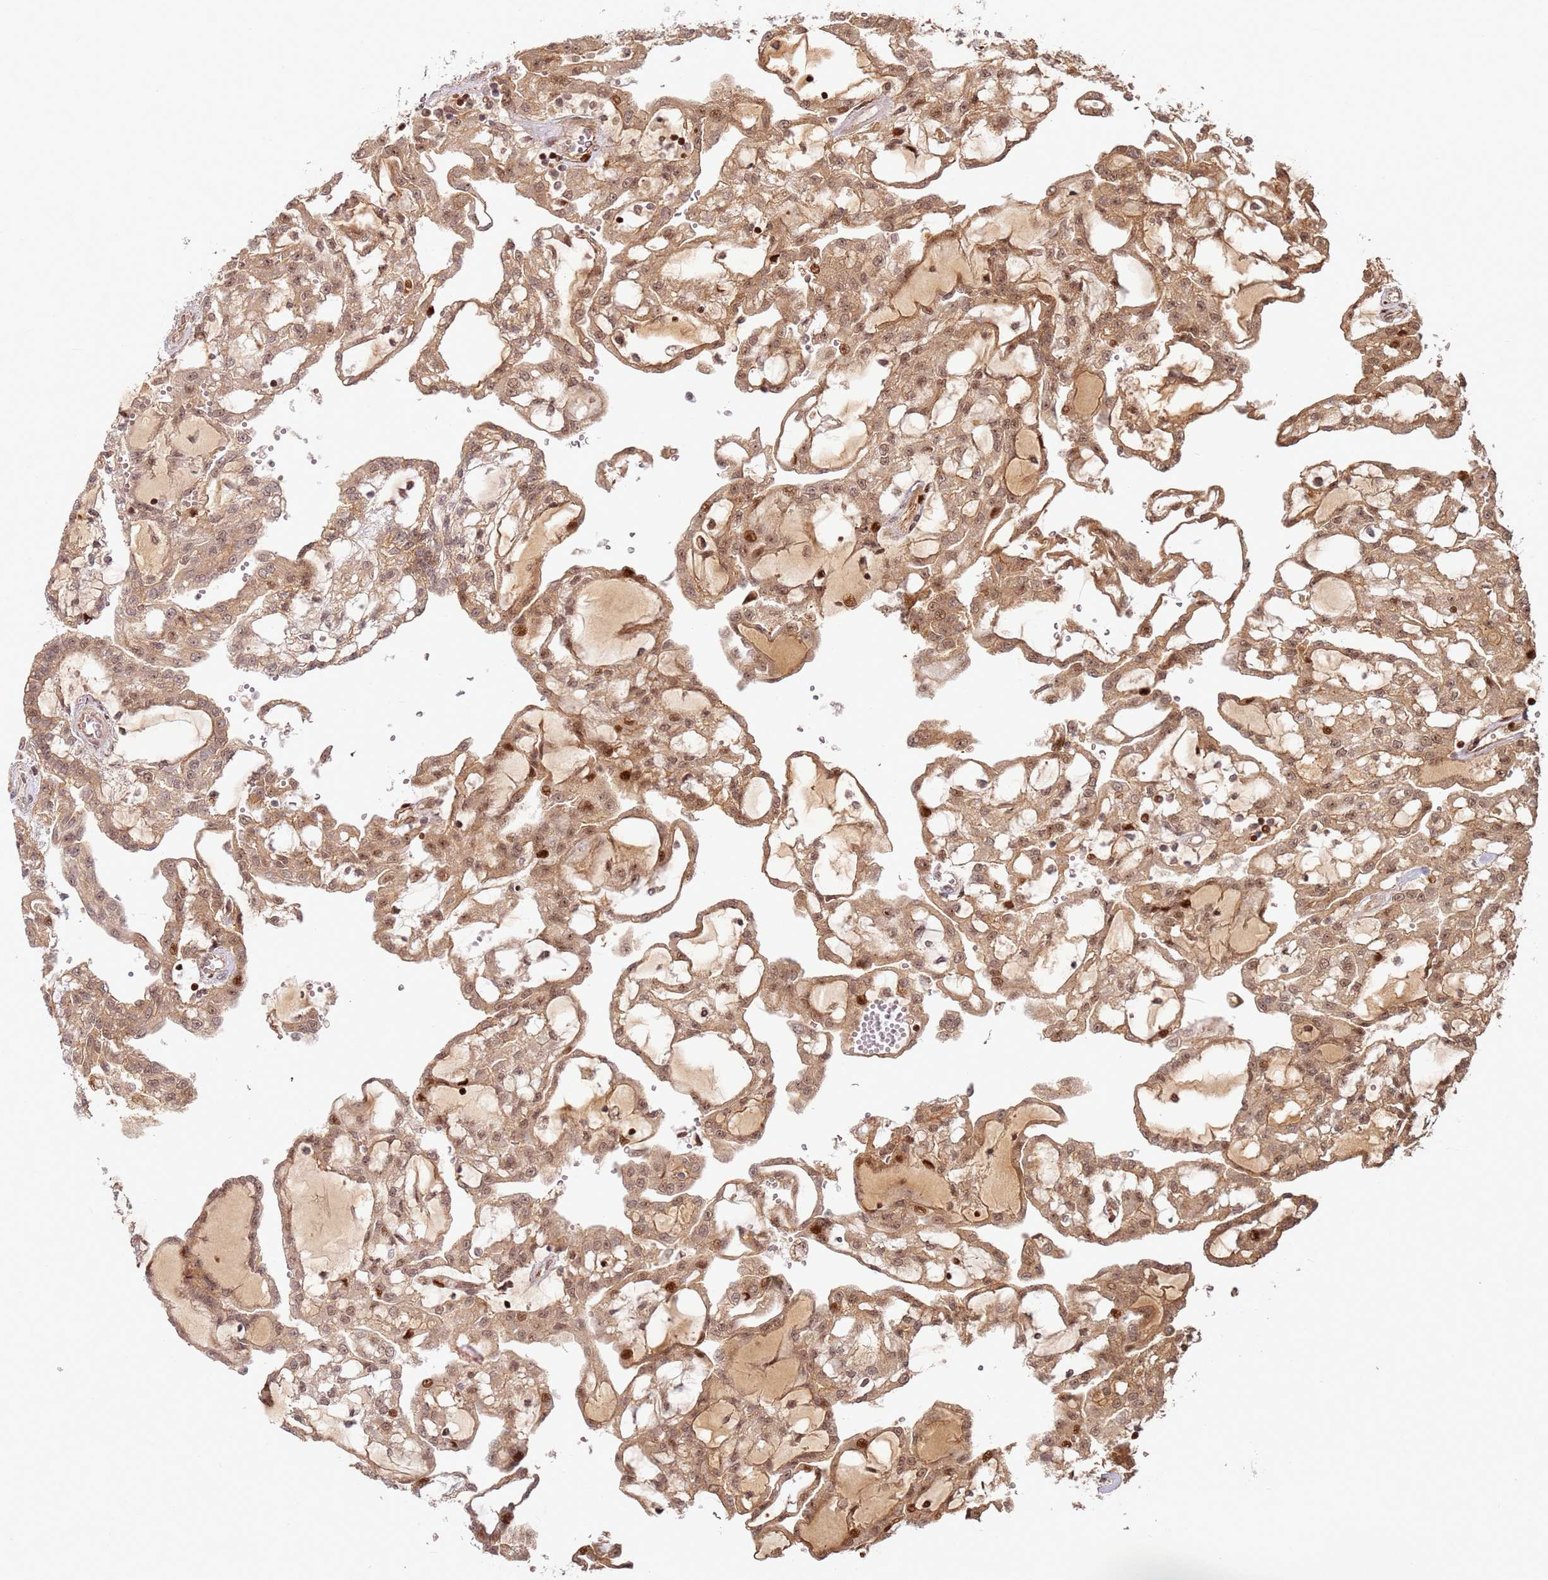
{"staining": {"intensity": "moderate", "quantity": ">75%", "location": "cytoplasmic/membranous,nuclear"}, "tissue": "renal cancer", "cell_type": "Tumor cells", "image_type": "cancer", "snomed": [{"axis": "morphology", "description": "Adenocarcinoma, NOS"}, {"axis": "topography", "description": "Kidney"}], "caption": "Human renal cancer stained for a protein (brown) shows moderate cytoplasmic/membranous and nuclear positive expression in about >75% of tumor cells.", "gene": "TMEM233", "patient": {"sex": "male", "age": 63}}